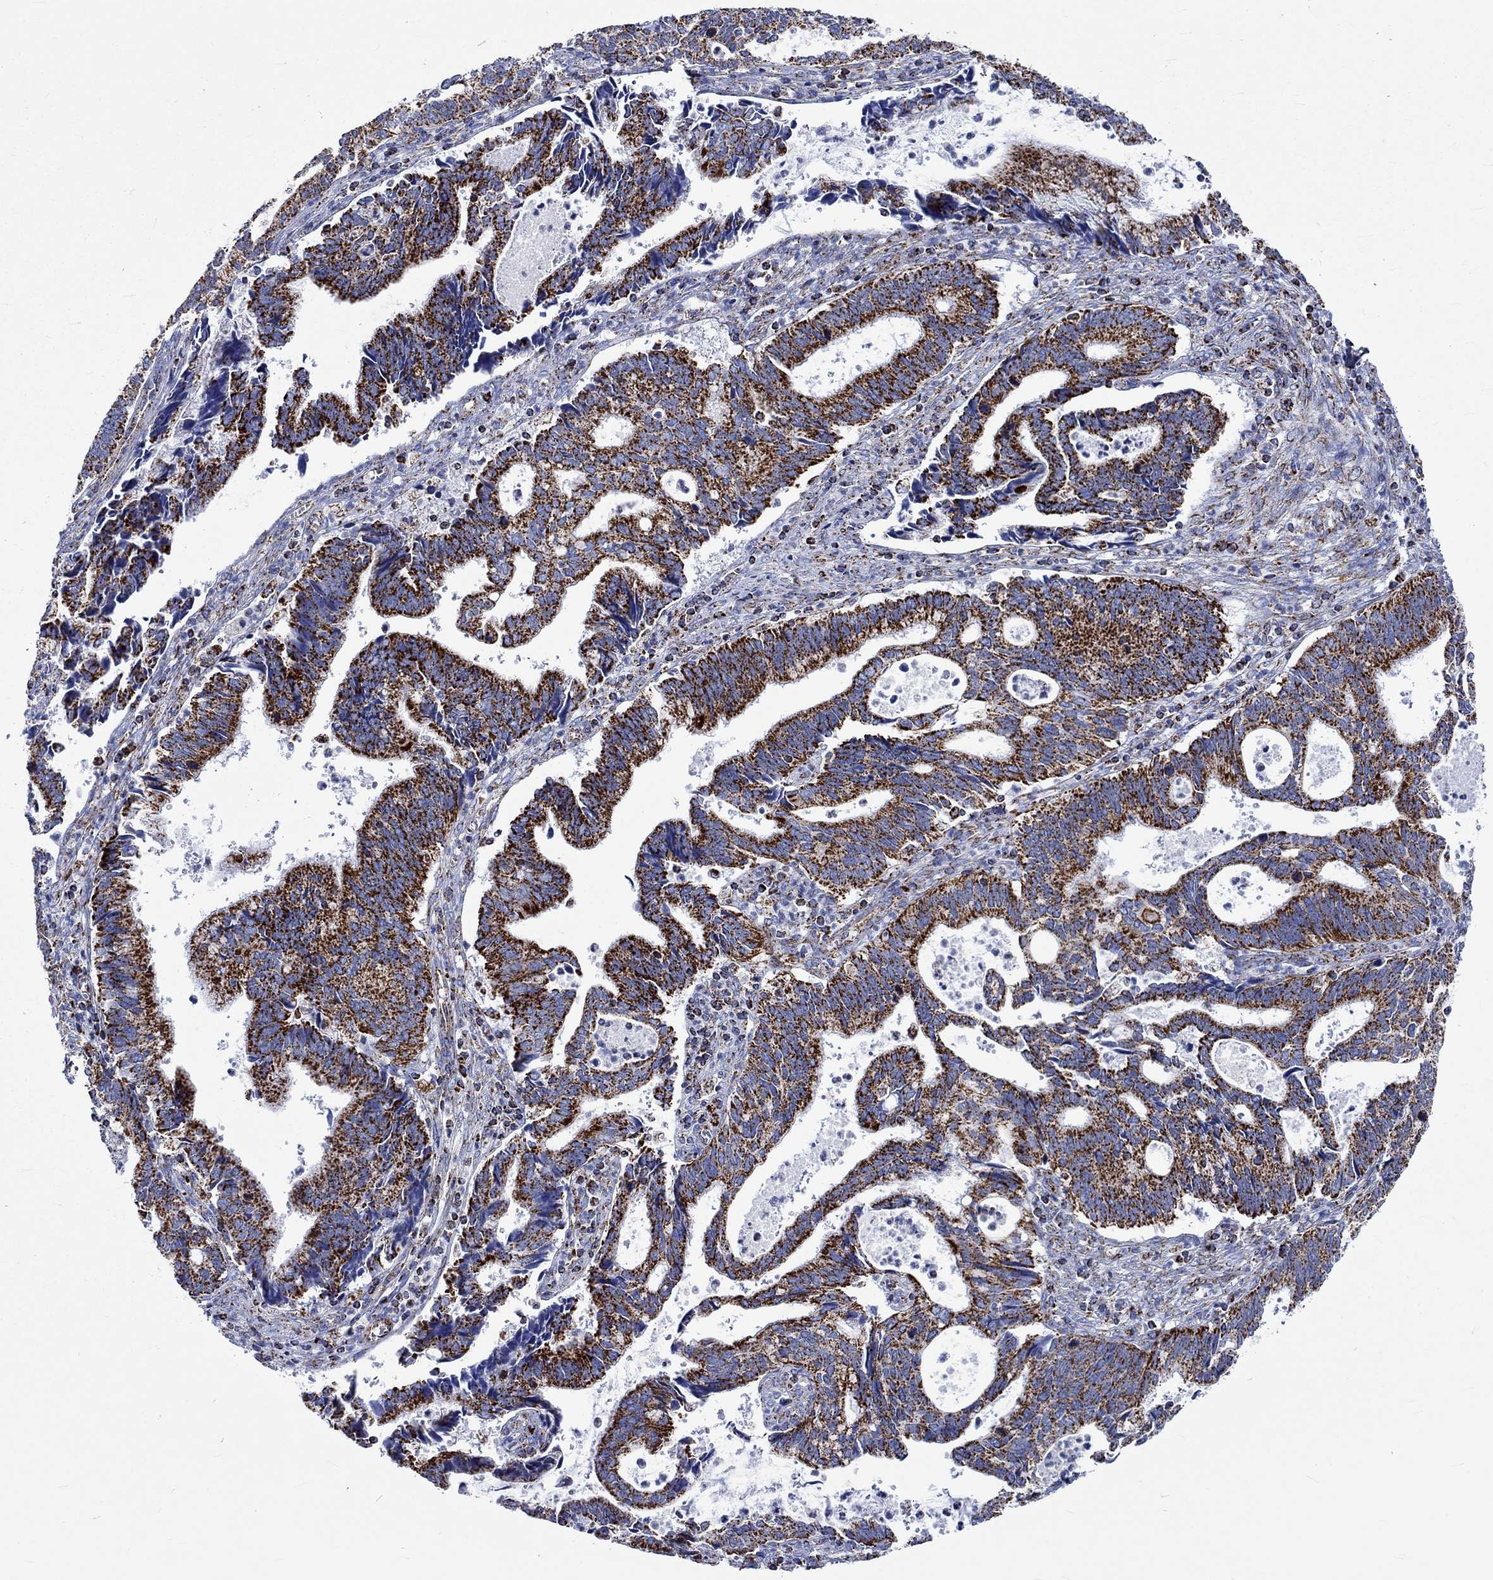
{"staining": {"intensity": "strong", "quantity": ">75%", "location": "cytoplasmic/membranous"}, "tissue": "cervical cancer", "cell_type": "Tumor cells", "image_type": "cancer", "snomed": [{"axis": "morphology", "description": "Adenocarcinoma, NOS"}, {"axis": "topography", "description": "Cervix"}], "caption": "Human cervical adenocarcinoma stained with a protein marker shows strong staining in tumor cells.", "gene": "RCE1", "patient": {"sex": "female", "age": 42}}